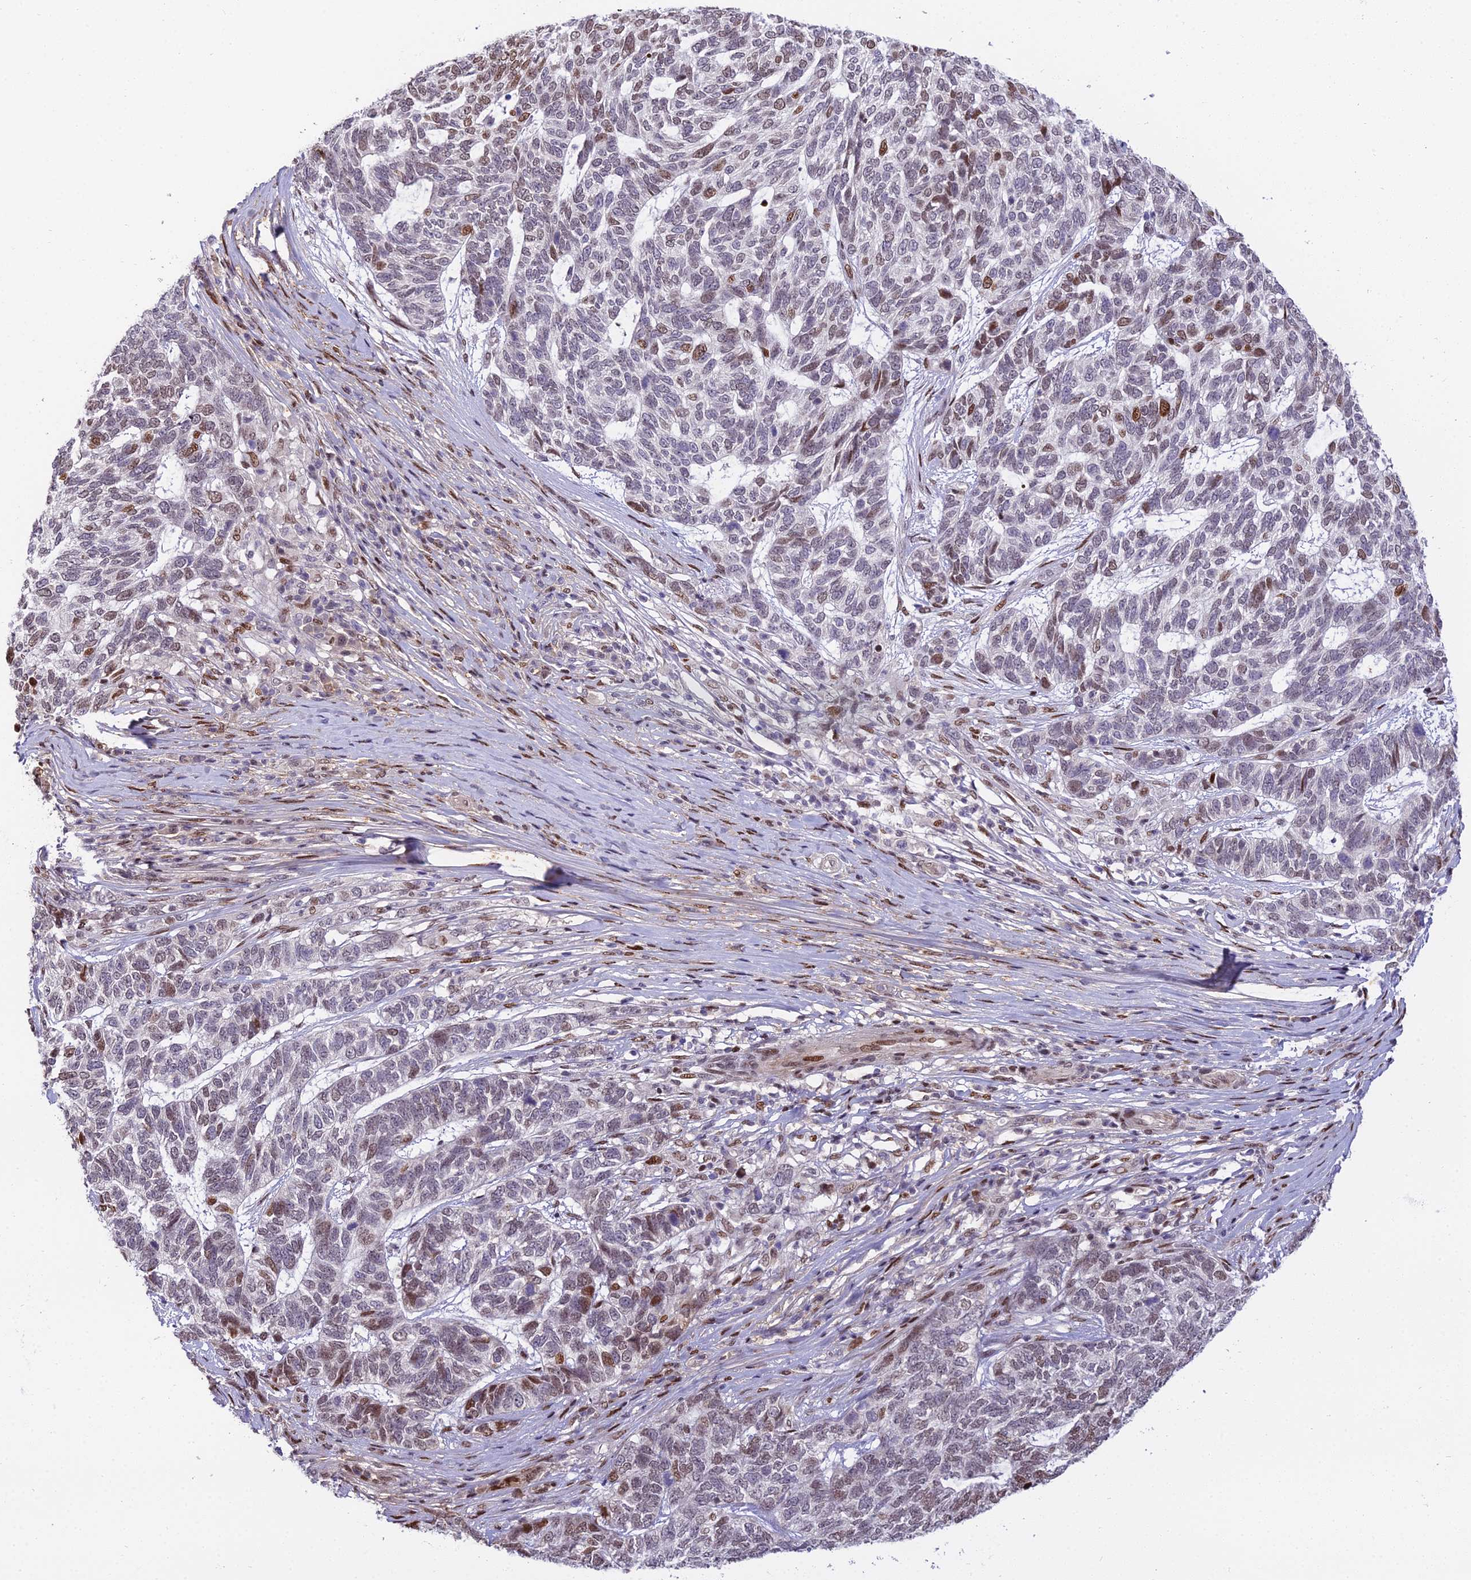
{"staining": {"intensity": "moderate", "quantity": "25%-75%", "location": "nuclear"}, "tissue": "skin cancer", "cell_type": "Tumor cells", "image_type": "cancer", "snomed": [{"axis": "morphology", "description": "Basal cell carcinoma"}, {"axis": "topography", "description": "Skin"}], "caption": "Protein expression analysis of human skin cancer (basal cell carcinoma) reveals moderate nuclear staining in about 25%-75% of tumor cells.", "gene": "ZNF707", "patient": {"sex": "female", "age": 65}}